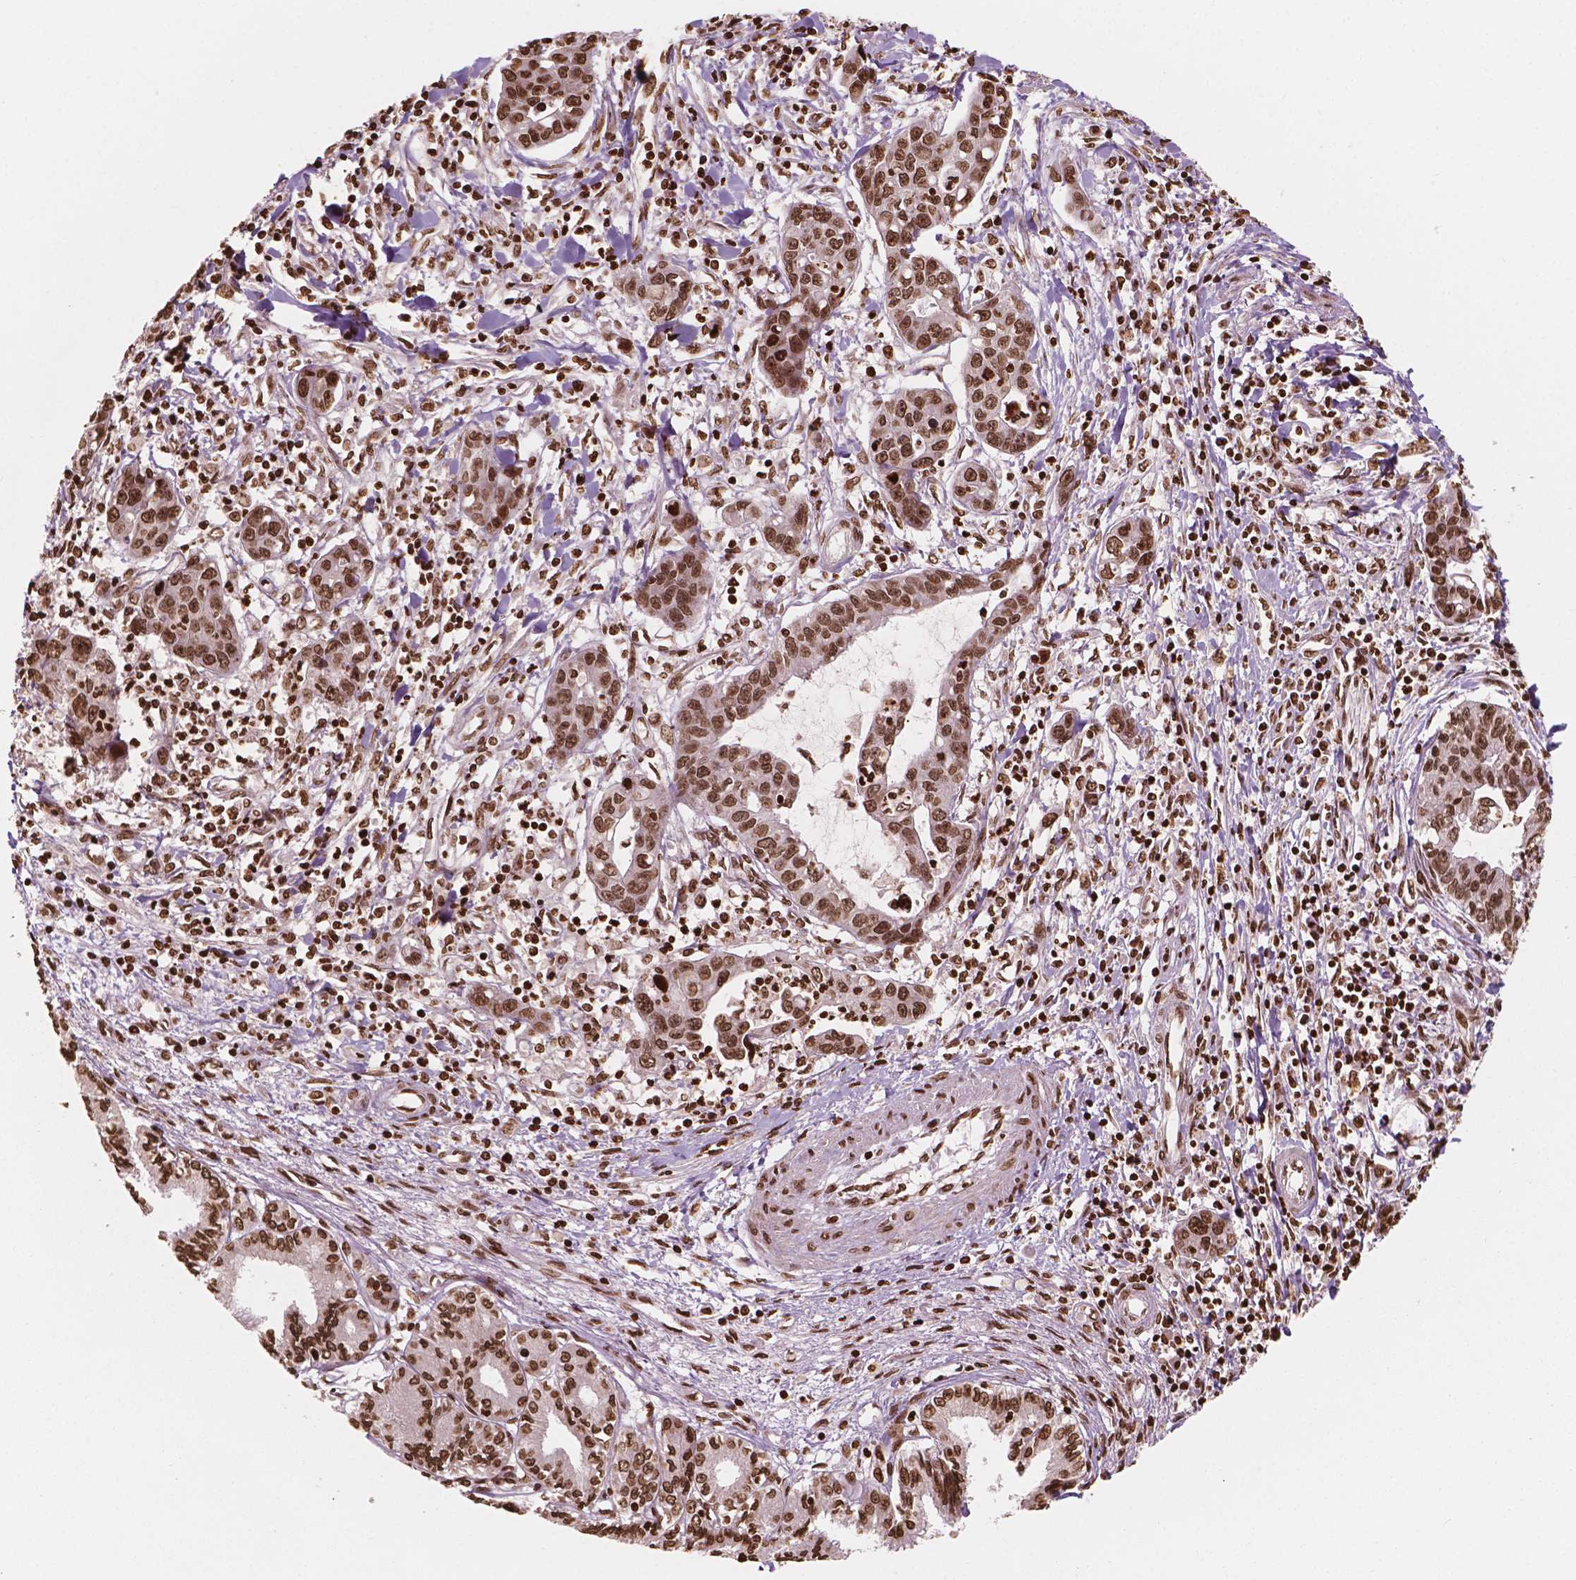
{"staining": {"intensity": "strong", "quantity": ">75%", "location": "nuclear"}, "tissue": "liver cancer", "cell_type": "Tumor cells", "image_type": "cancer", "snomed": [{"axis": "morphology", "description": "Cholangiocarcinoma"}, {"axis": "topography", "description": "Liver"}], "caption": "Liver cholangiocarcinoma stained for a protein (brown) reveals strong nuclear positive staining in approximately >75% of tumor cells.", "gene": "H3C7", "patient": {"sex": "male", "age": 58}}